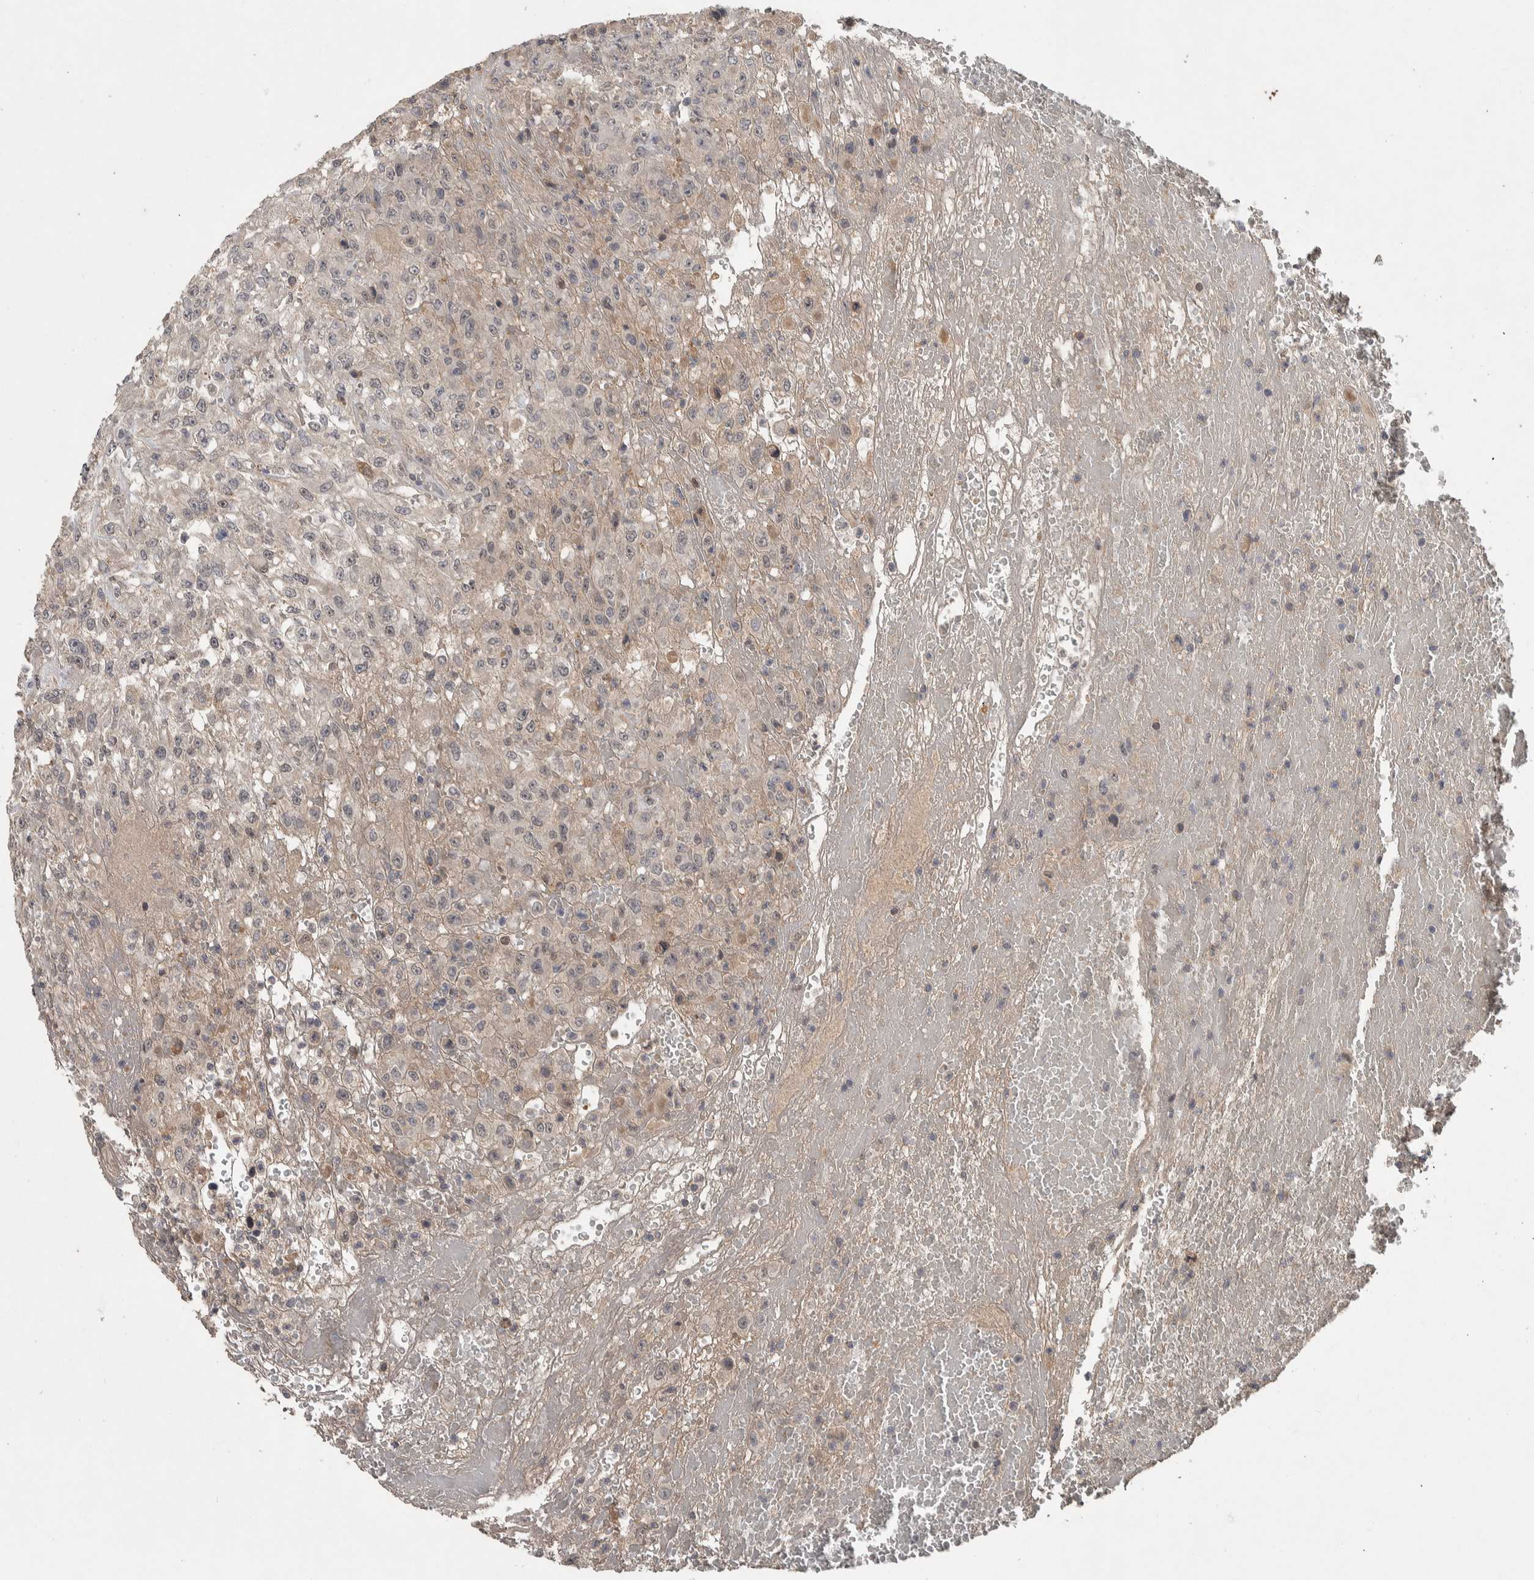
{"staining": {"intensity": "weak", "quantity": "25%-75%", "location": "cytoplasmic/membranous"}, "tissue": "urothelial cancer", "cell_type": "Tumor cells", "image_type": "cancer", "snomed": [{"axis": "morphology", "description": "Urothelial carcinoma, High grade"}, {"axis": "topography", "description": "Urinary bladder"}], "caption": "Tumor cells show low levels of weak cytoplasmic/membranous positivity in about 25%-75% of cells in human high-grade urothelial carcinoma. (IHC, brightfield microscopy, high magnification).", "gene": "CHRM3", "patient": {"sex": "male", "age": 46}}